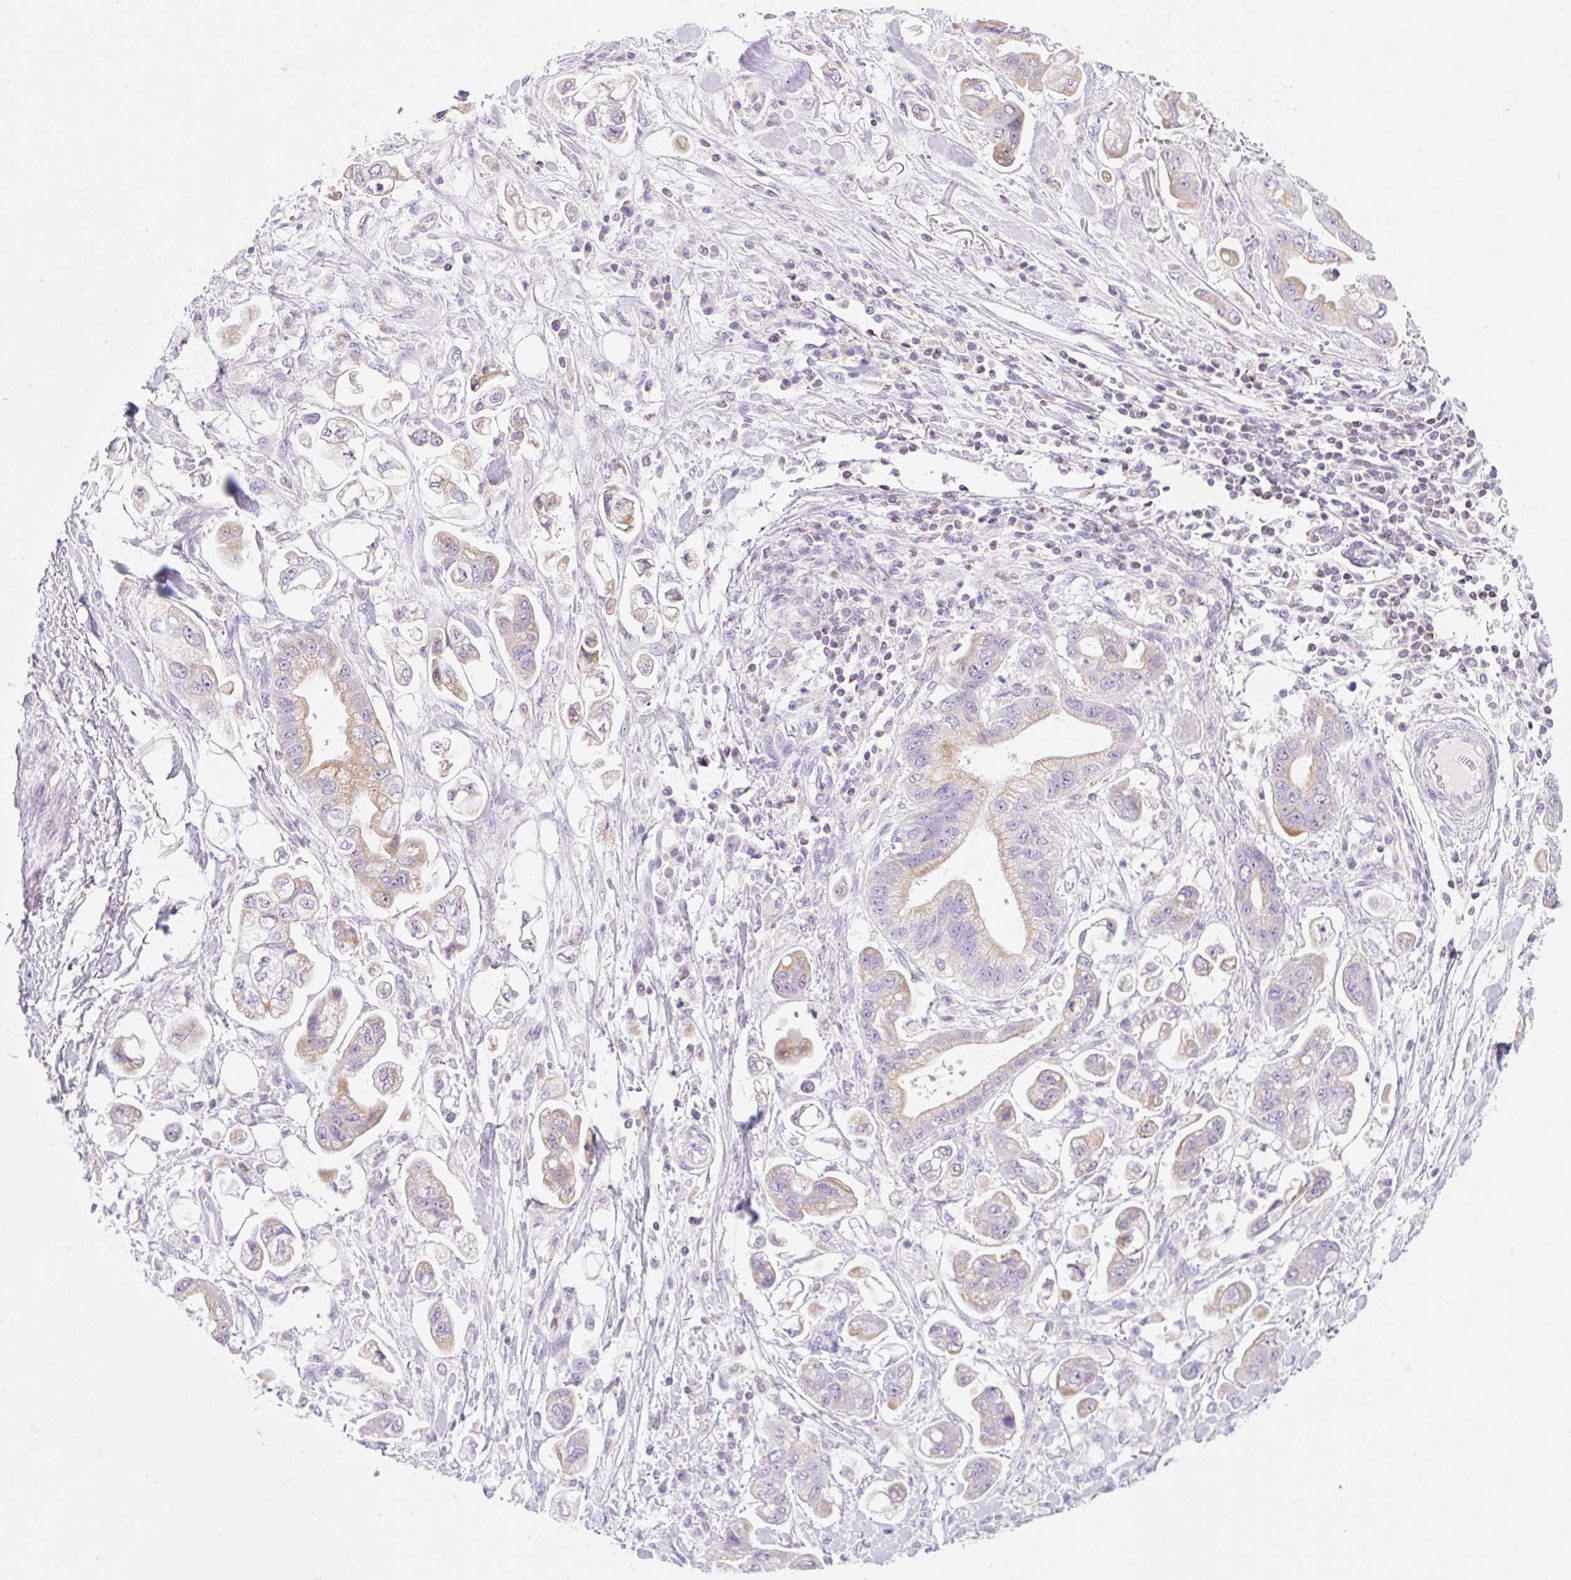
{"staining": {"intensity": "moderate", "quantity": ">75%", "location": "cytoplasmic/membranous"}, "tissue": "stomach cancer", "cell_type": "Tumor cells", "image_type": "cancer", "snomed": [{"axis": "morphology", "description": "Adenocarcinoma, NOS"}, {"axis": "topography", "description": "Stomach"}], "caption": "Protein analysis of stomach cancer tissue reveals moderate cytoplasmic/membranous staining in about >75% of tumor cells.", "gene": "FOCAD", "patient": {"sex": "male", "age": 62}}